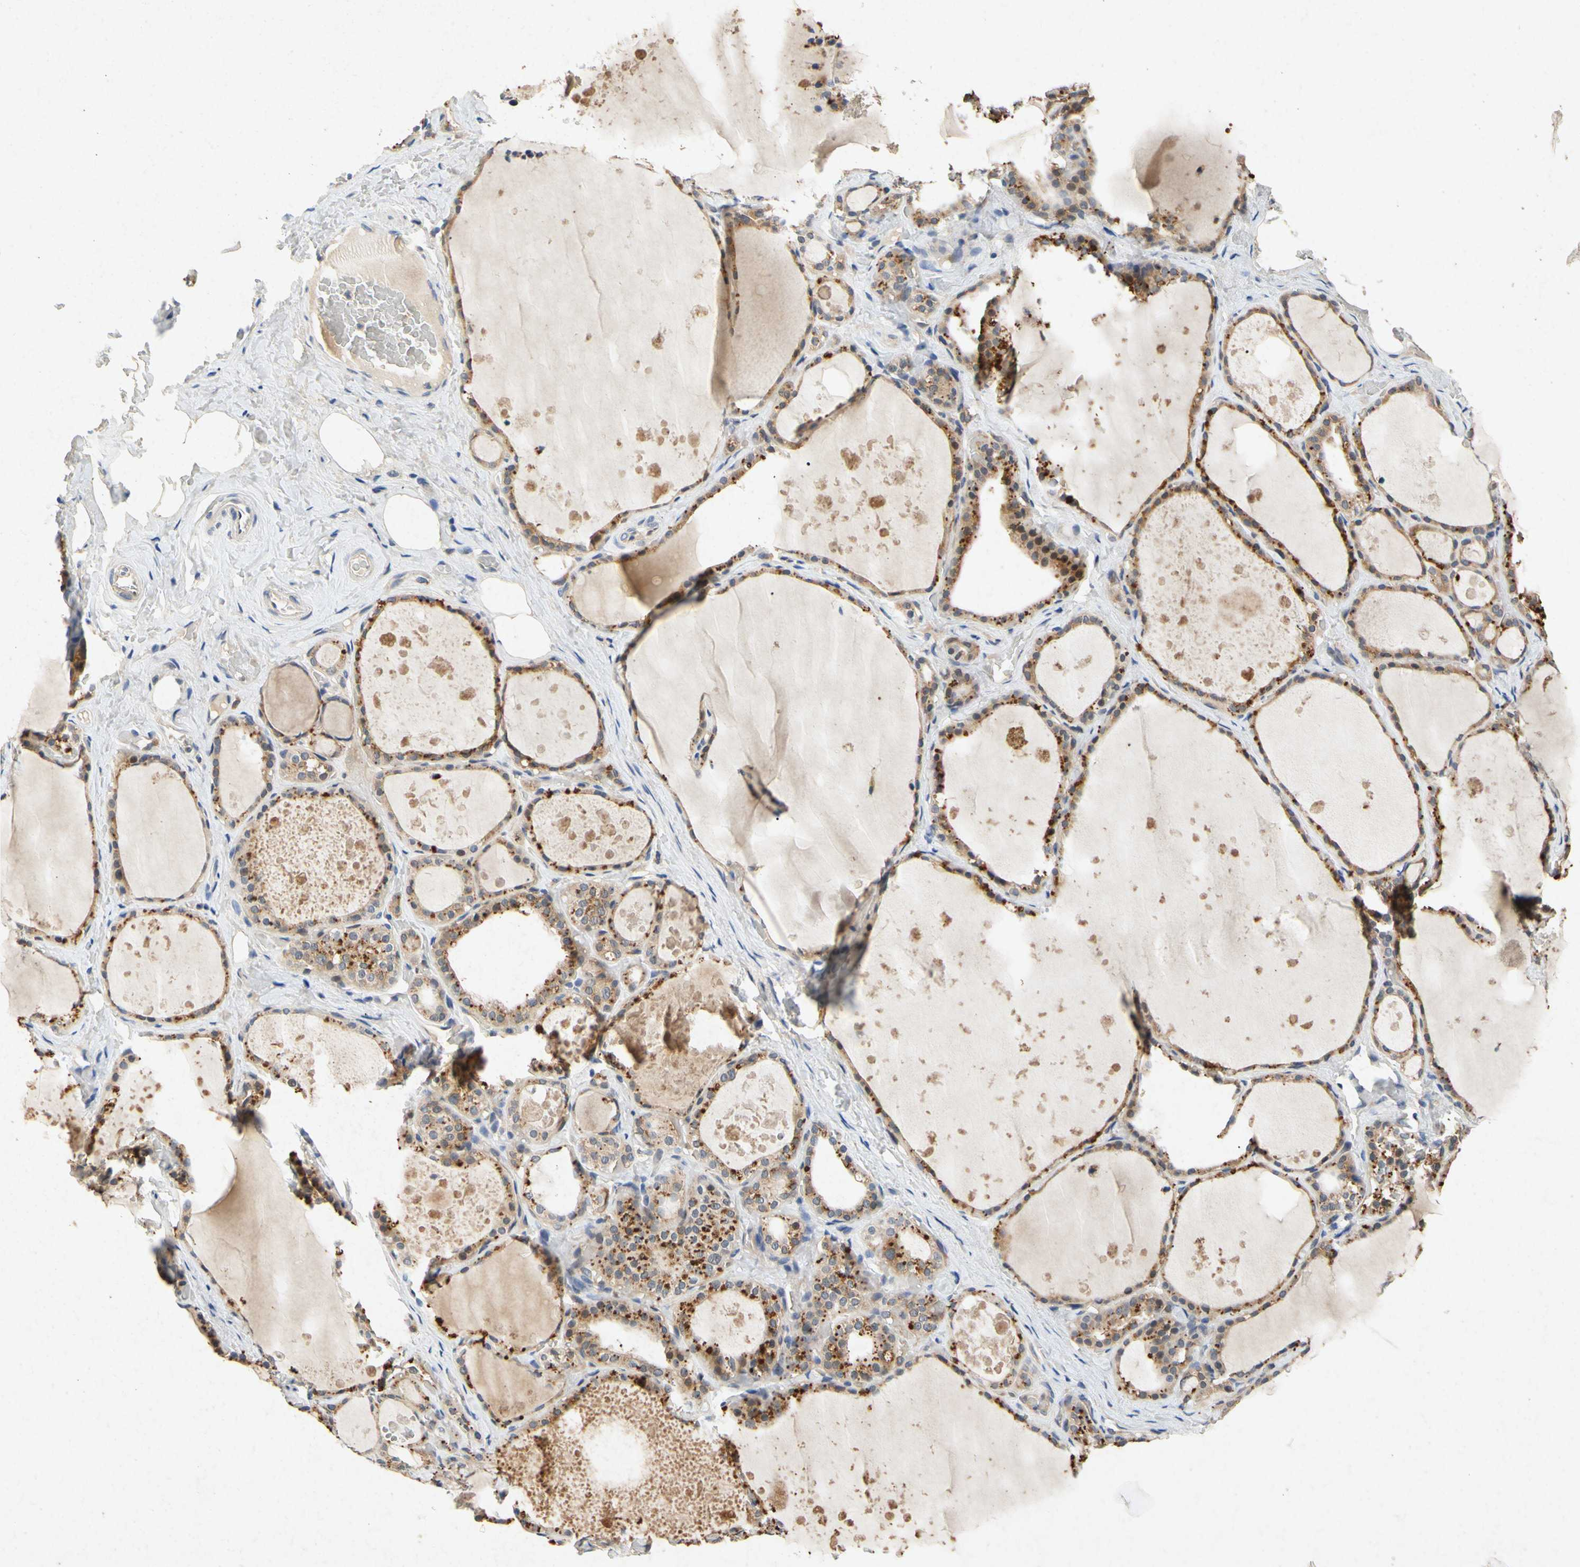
{"staining": {"intensity": "moderate", "quantity": ">75%", "location": "cytoplasmic/membranous"}, "tissue": "thyroid gland", "cell_type": "Glandular cells", "image_type": "normal", "snomed": [{"axis": "morphology", "description": "Normal tissue, NOS"}, {"axis": "topography", "description": "Thyroid gland"}], "caption": "Thyroid gland stained for a protein (brown) demonstrates moderate cytoplasmic/membranous positive expression in approximately >75% of glandular cells.", "gene": "RPS6KA1", "patient": {"sex": "male", "age": 61}}